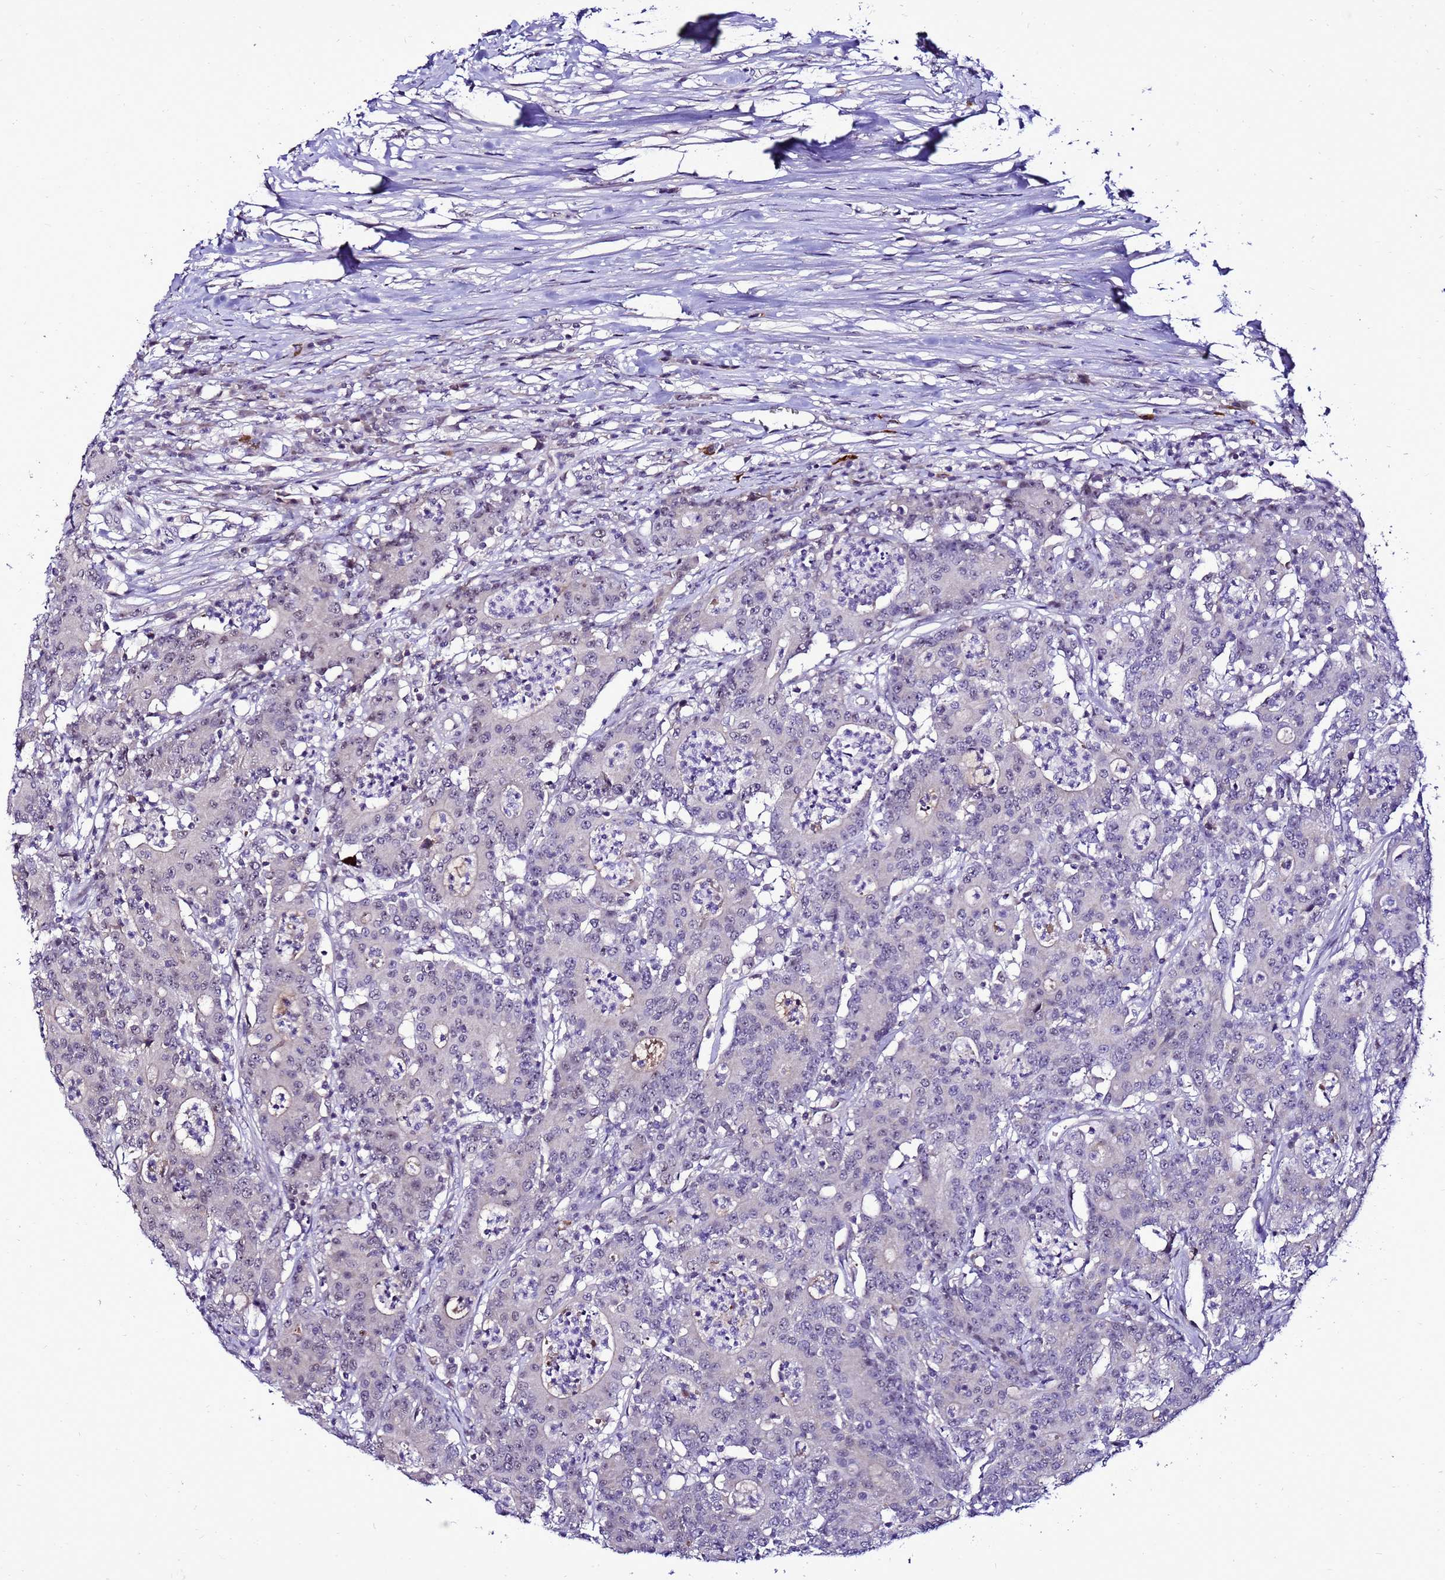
{"staining": {"intensity": "negative", "quantity": "none", "location": "none"}, "tissue": "colorectal cancer", "cell_type": "Tumor cells", "image_type": "cancer", "snomed": [{"axis": "morphology", "description": "Adenocarcinoma, NOS"}, {"axis": "topography", "description": "Colon"}], "caption": "IHC histopathology image of human colorectal adenocarcinoma stained for a protein (brown), which exhibits no positivity in tumor cells. Brightfield microscopy of immunohistochemistry stained with DAB (3,3'-diaminobenzidine) (brown) and hematoxylin (blue), captured at high magnification.", "gene": "C19orf47", "patient": {"sex": "male", "age": 83}}